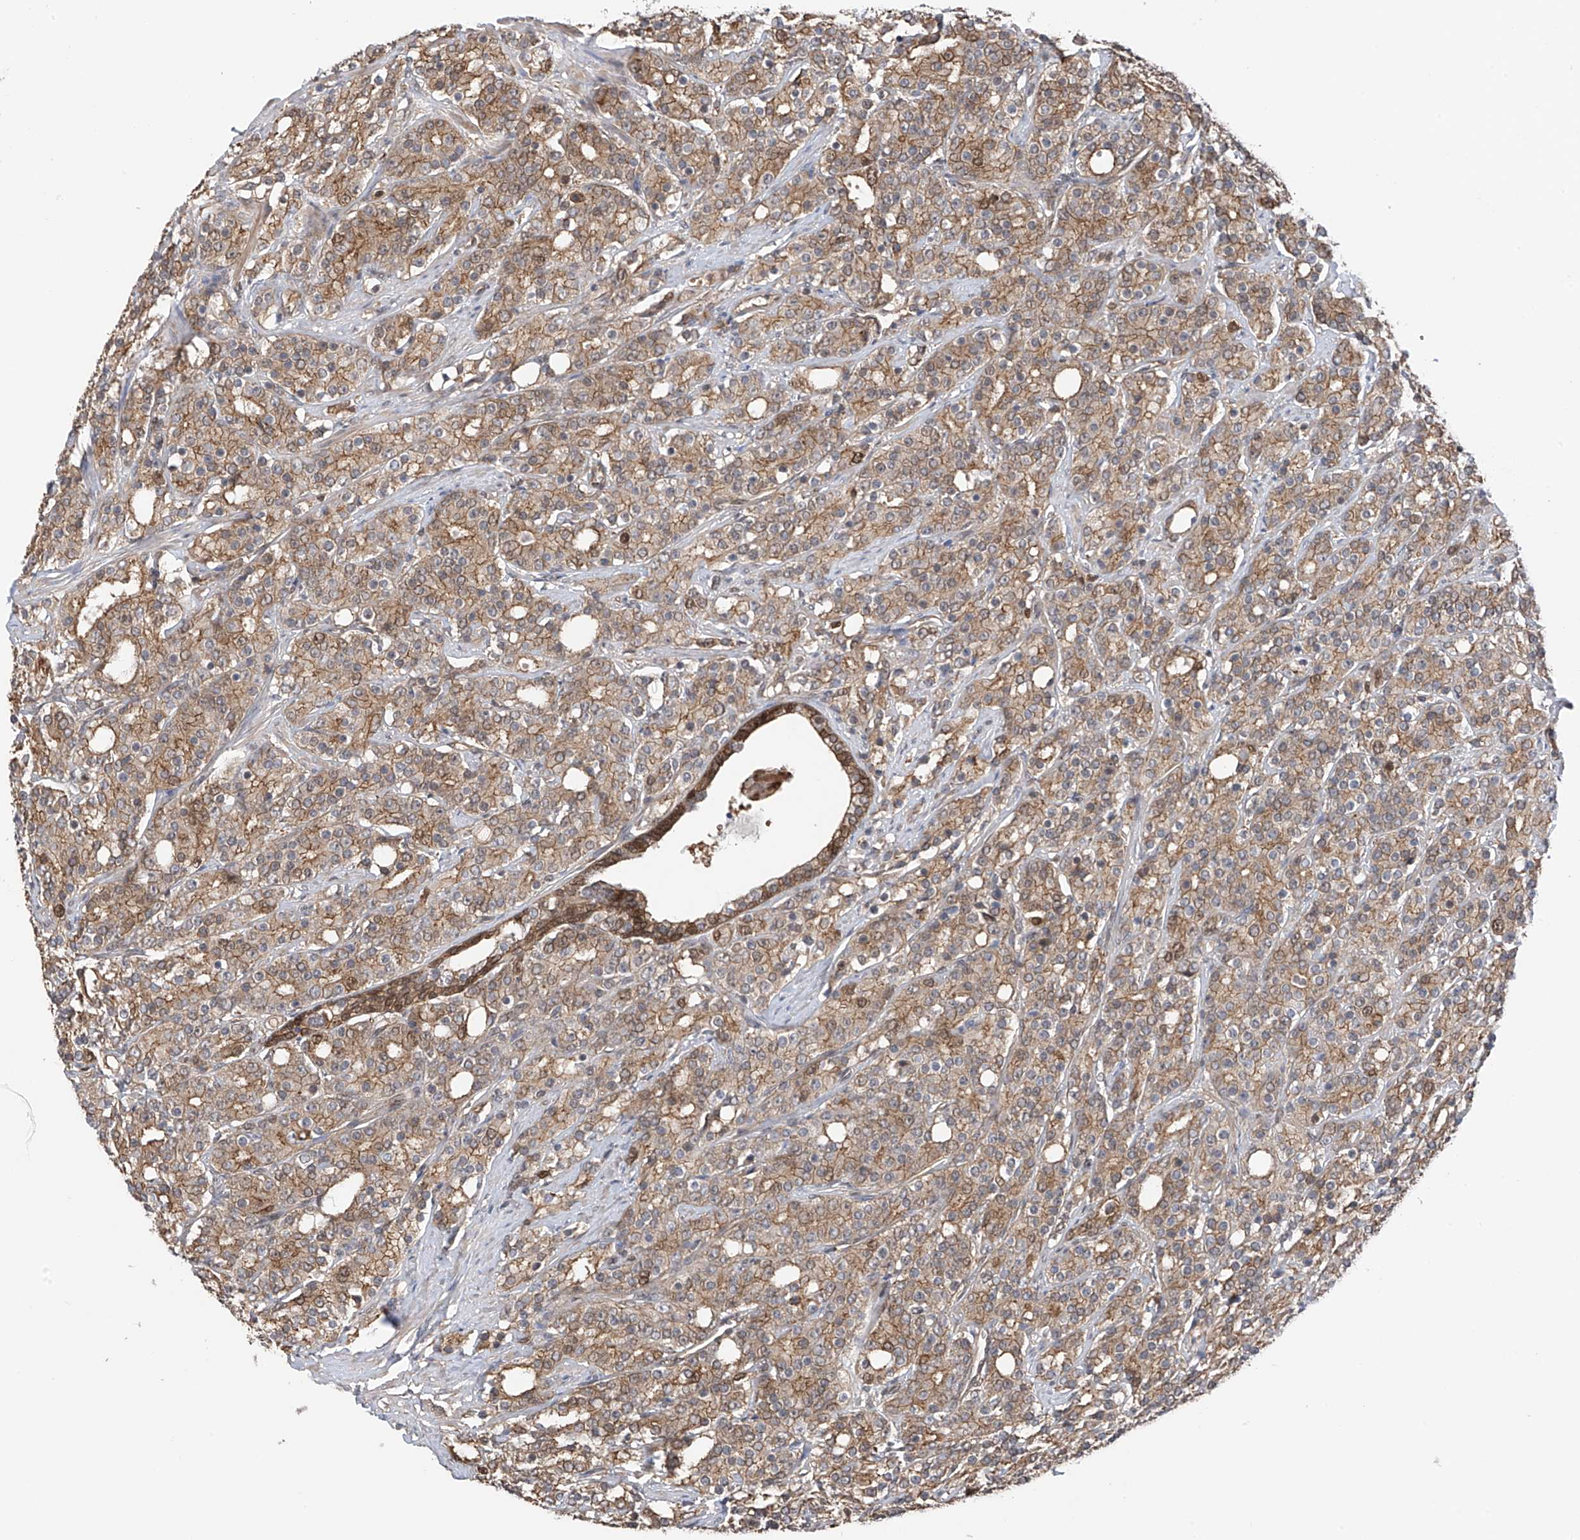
{"staining": {"intensity": "moderate", "quantity": ">75%", "location": "cytoplasmic/membranous"}, "tissue": "prostate cancer", "cell_type": "Tumor cells", "image_type": "cancer", "snomed": [{"axis": "morphology", "description": "Adenocarcinoma, High grade"}, {"axis": "topography", "description": "Prostate"}], "caption": "Prostate cancer (high-grade adenocarcinoma) tissue displays moderate cytoplasmic/membranous staining in approximately >75% of tumor cells", "gene": "DNAJC9", "patient": {"sex": "male", "age": 62}}